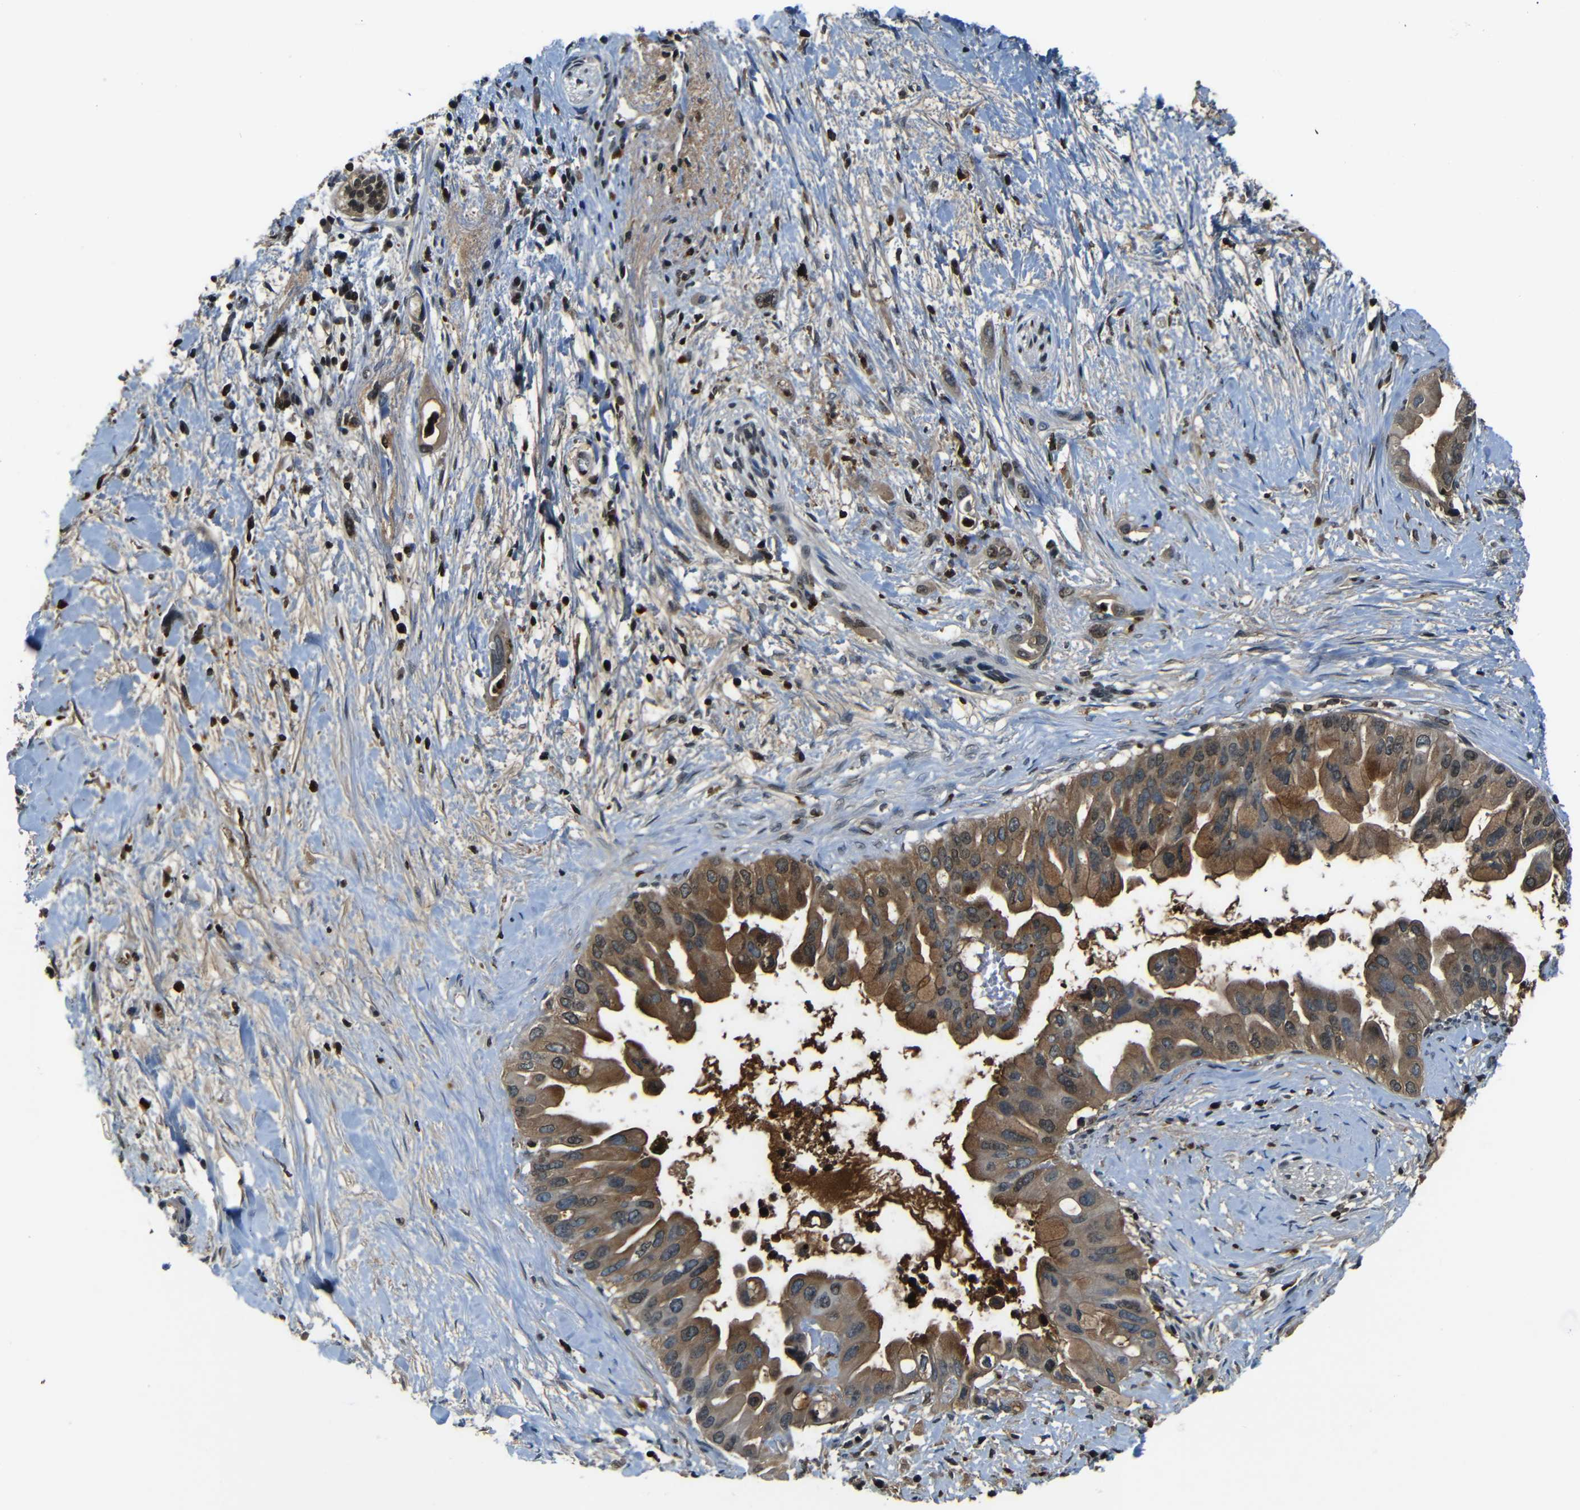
{"staining": {"intensity": "moderate", "quantity": ">75%", "location": "cytoplasmic/membranous"}, "tissue": "pancreatic cancer", "cell_type": "Tumor cells", "image_type": "cancer", "snomed": [{"axis": "morphology", "description": "Adenocarcinoma, NOS"}, {"axis": "topography", "description": "Pancreas"}], "caption": "Tumor cells reveal medium levels of moderate cytoplasmic/membranous staining in about >75% of cells in pancreatic cancer (adenocarcinoma).", "gene": "SERPINA1", "patient": {"sex": "male", "age": 55}}